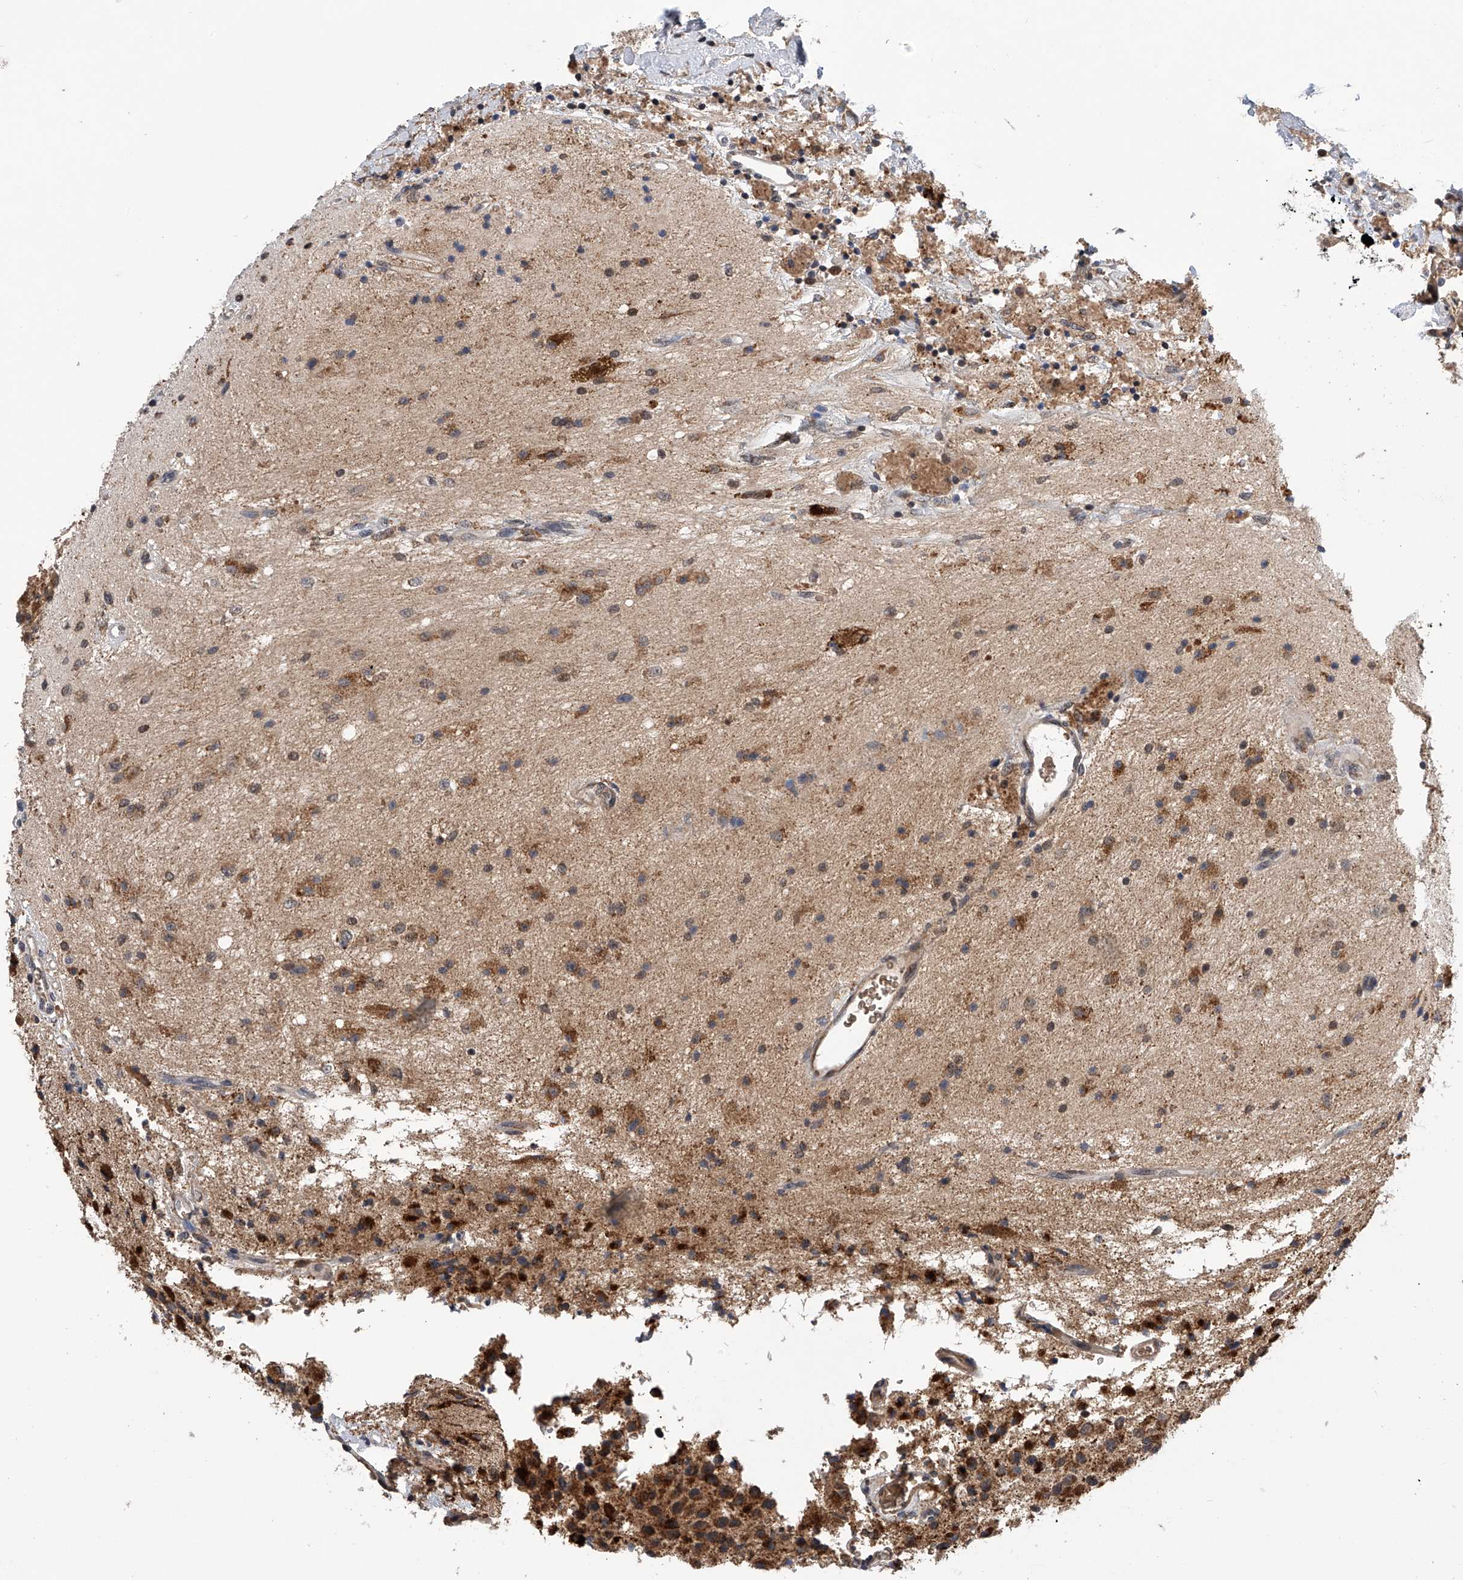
{"staining": {"intensity": "moderate", "quantity": "25%-75%", "location": "cytoplasmic/membranous"}, "tissue": "glioma", "cell_type": "Tumor cells", "image_type": "cancer", "snomed": [{"axis": "morphology", "description": "Glioma, malignant, High grade"}, {"axis": "topography", "description": "Brain"}], "caption": "Brown immunohistochemical staining in glioma displays moderate cytoplasmic/membranous positivity in about 25%-75% of tumor cells.", "gene": "SPOCK1", "patient": {"sex": "male", "age": 34}}